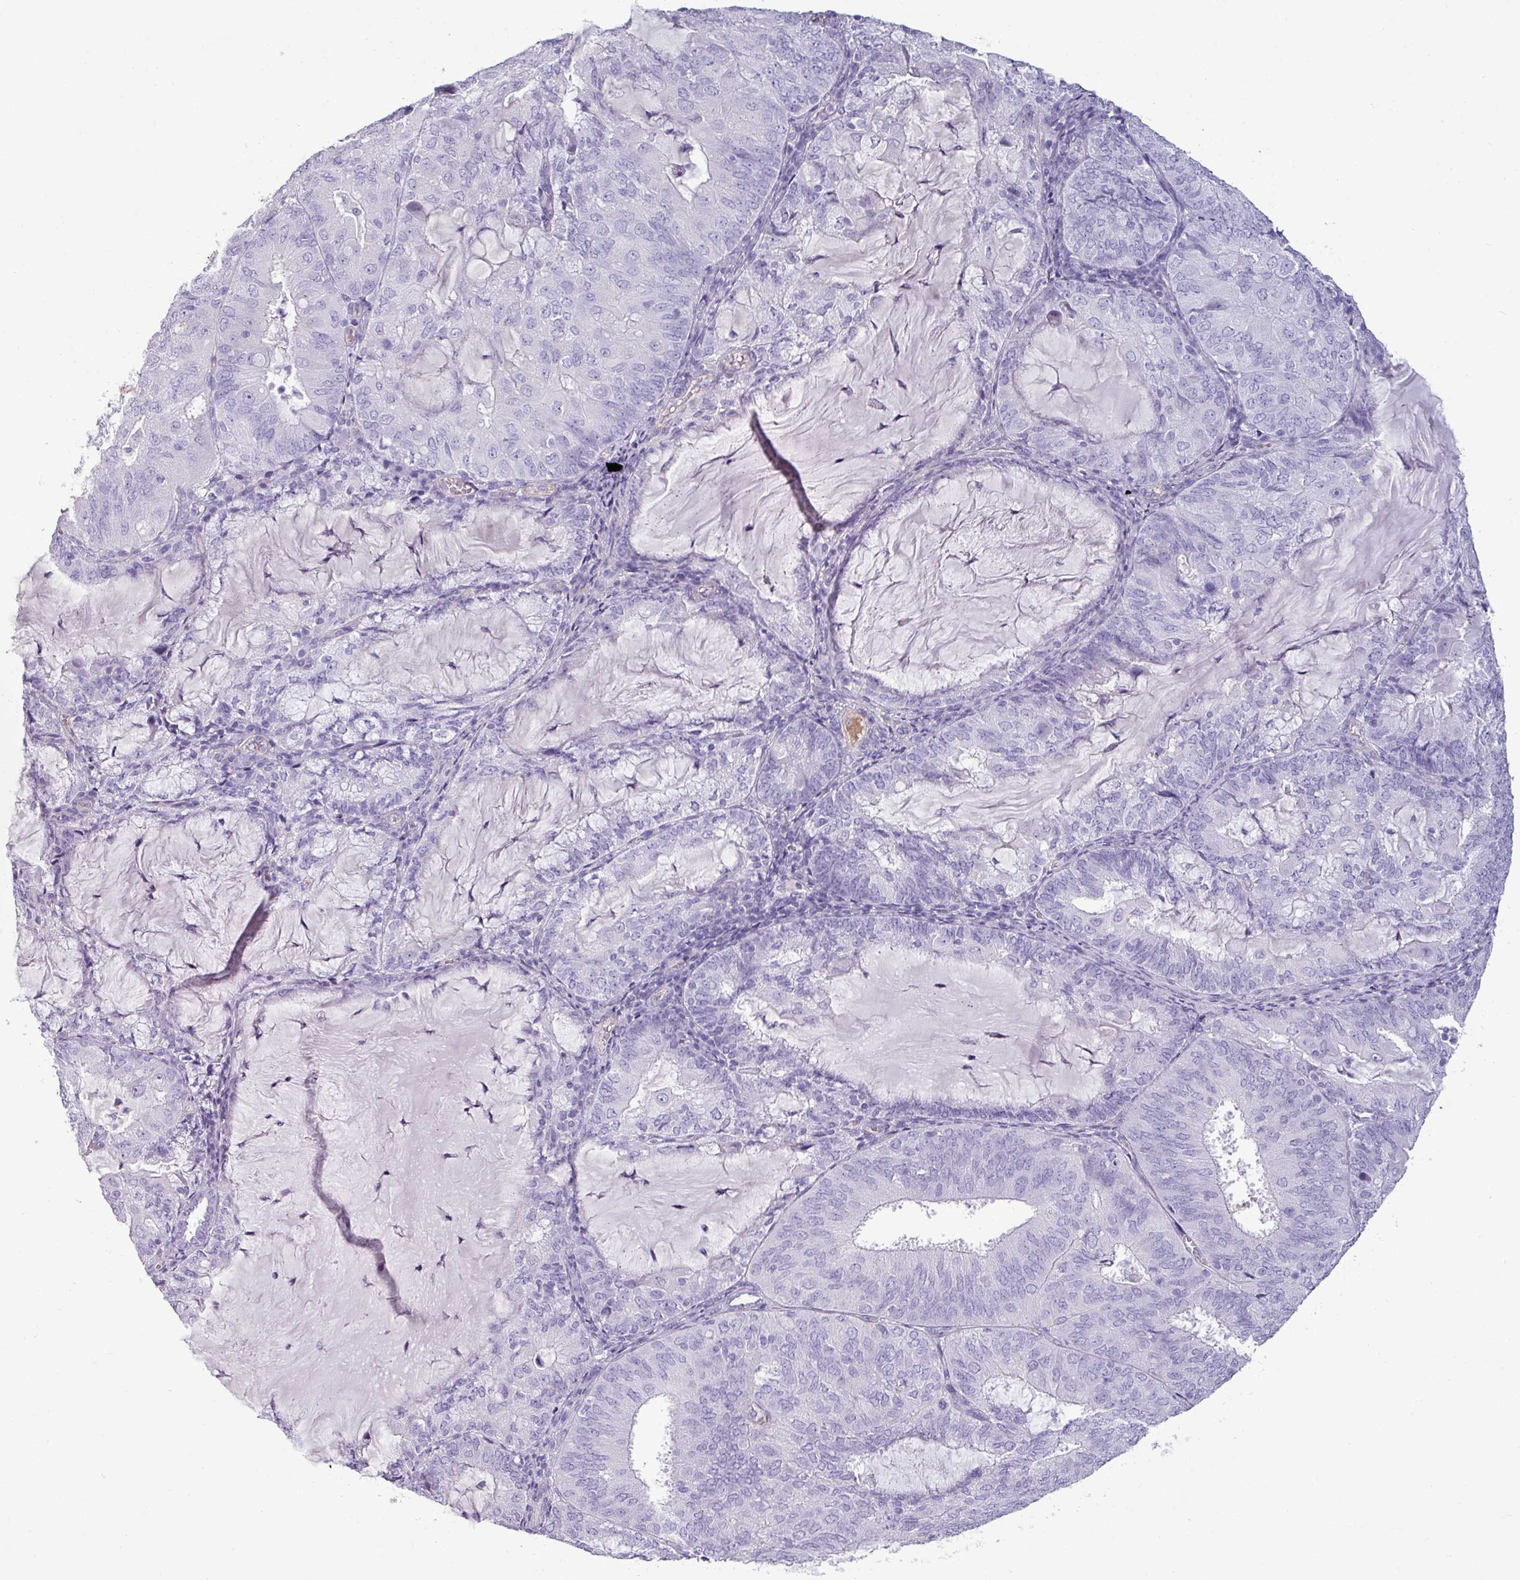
{"staining": {"intensity": "negative", "quantity": "none", "location": "none"}, "tissue": "endometrial cancer", "cell_type": "Tumor cells", "image_type": "cancer", "snomed": [{"axis": "morphology", "description": "Adenocarcinoma, NOS"}, {"axis": "topography", "description": "Endometrium"}], "caption": "Adenocarcinoma (endometrial) stained for a protein using IHC exhibits no positivity tumor cells.", "gene": "VCX2", "patient": {"sex": "female", "age": 81}}